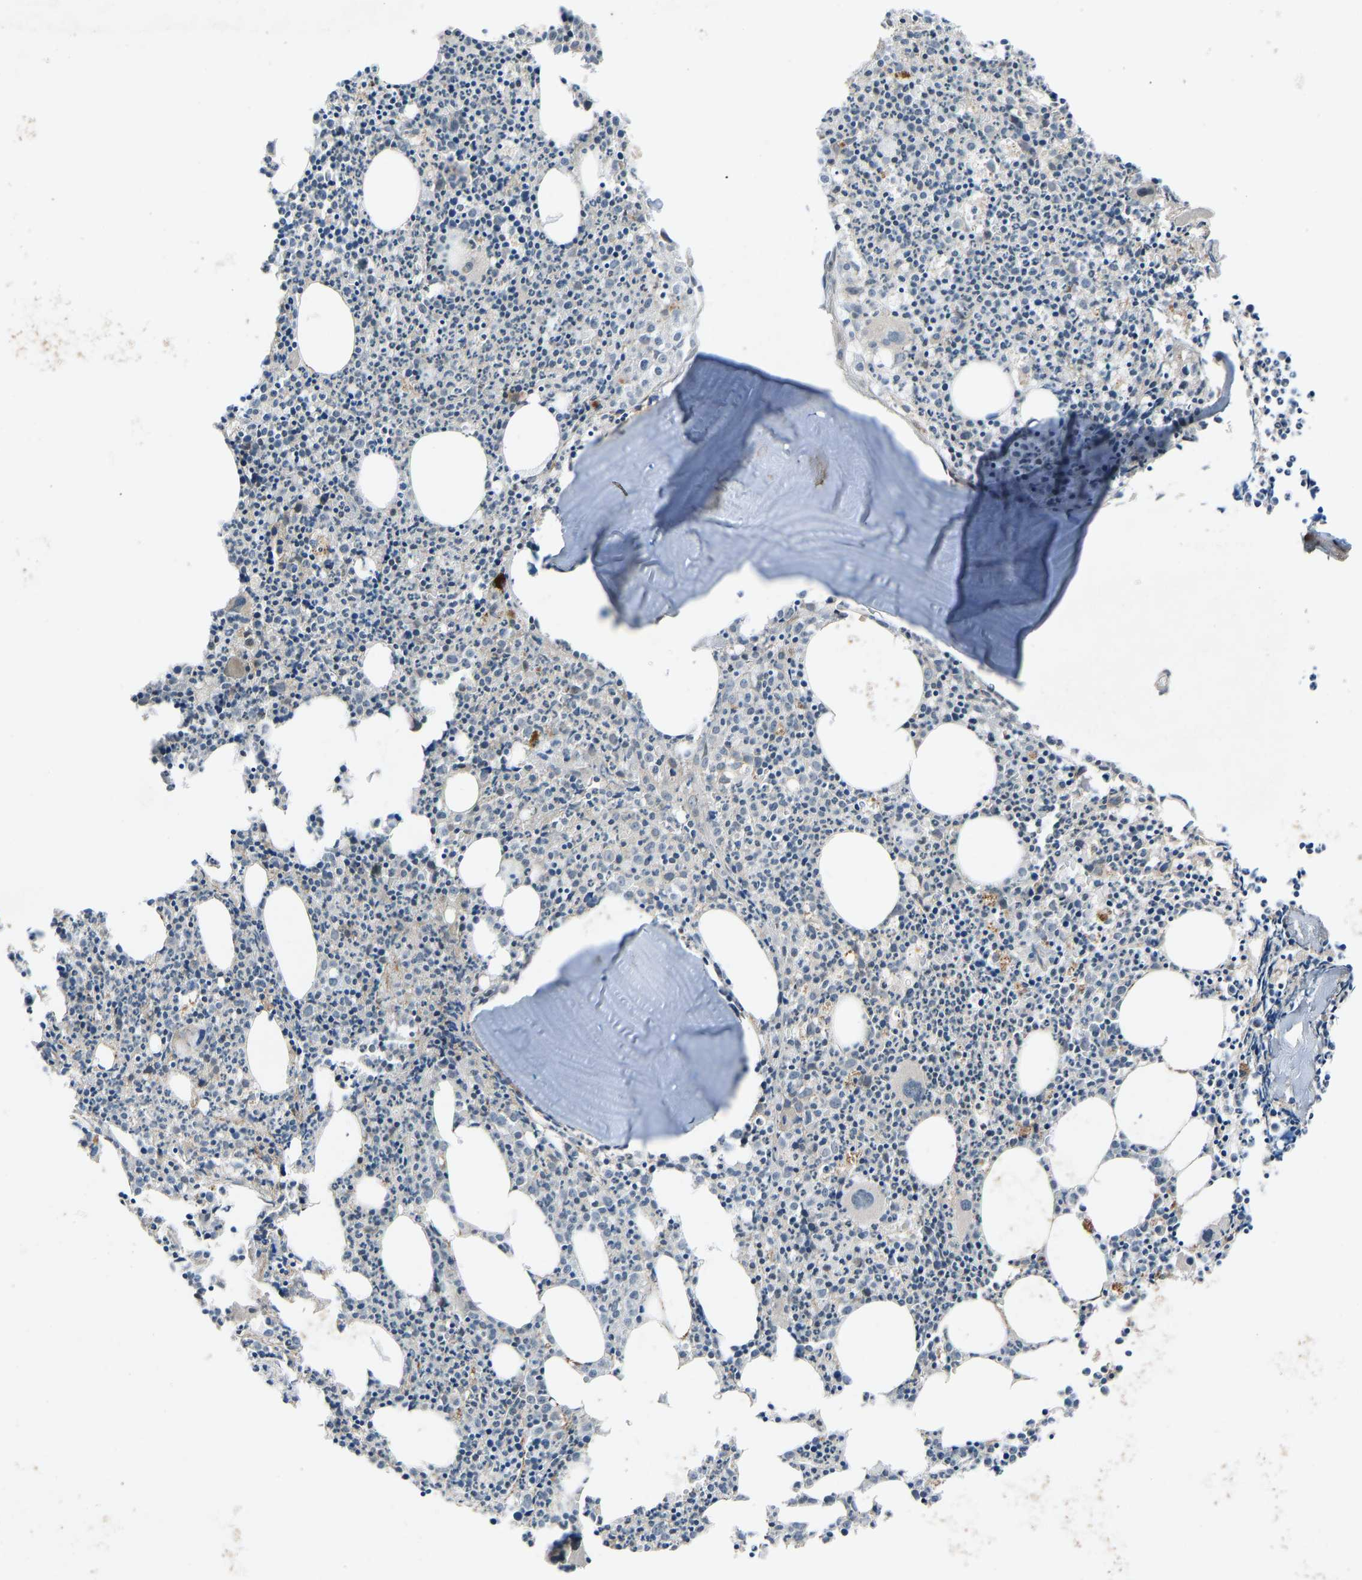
{"staining": {"intensity": "moderate", "quantity": "25%-75%", "location": "cytoplasmic/membranous"}, "tissue": "bone marrow", "cell_type": "Hematopoietic cells", "image_type": "normal", "snomed": [{"axis": "morphology", "description": "Normal tissue, NOS"}, {"axis": "morphology", "description": "Inflammation, NOS"}, {"axis": "topography", "description": "Bone marrow"}], "caption": "Immunohistochemistry (IHC) of normal human bone marrow demonstrates medium levels of moderate cytoplasmic/membranous staining in about 25%-75% of hematopoietic cells. The staining was performed using DAB, with brown indicating positive protein expression. Nuclei are stained blue with hematoxylin.", "gene": "SLC43A1", "patient": {"sex": "female", "age": 53}}